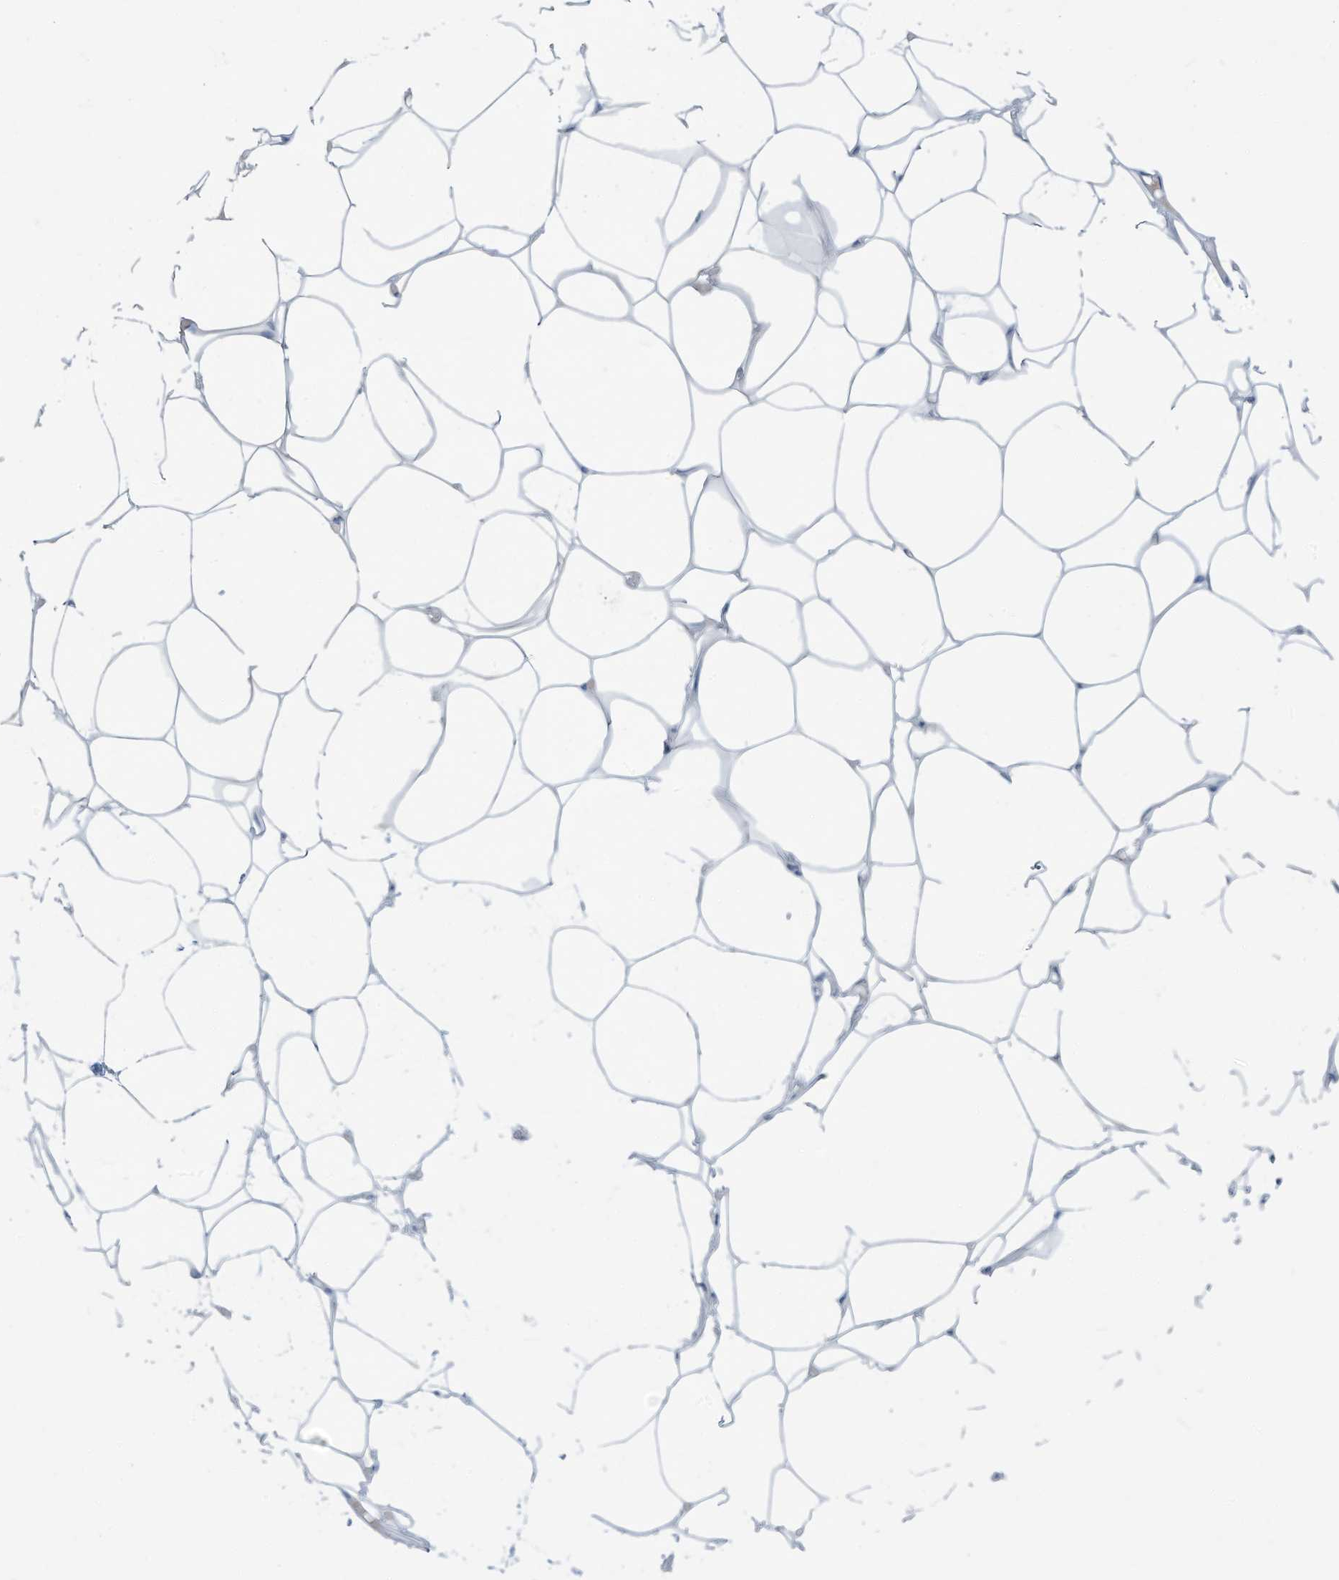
{"staining": {"intensity": "negative", "quantity": "none", "location": "none"}, "tissue": "adipose tissue", "cell_type": "Adipocytes", "image_type": "normal", "snomed": [{"axis": "morphology", "description": "Normal tissue, NOS"}, {"axis": "topography", "description": "Breast"}], "caption": "Immunohistochemistry (IHC) photomicrograph of unremarkable adipose tissue stained for a protein (brown), which exhibits no expression in adipocytes.", "gene": "ERI2", "patient": {"sex": "female", "age": 23}}